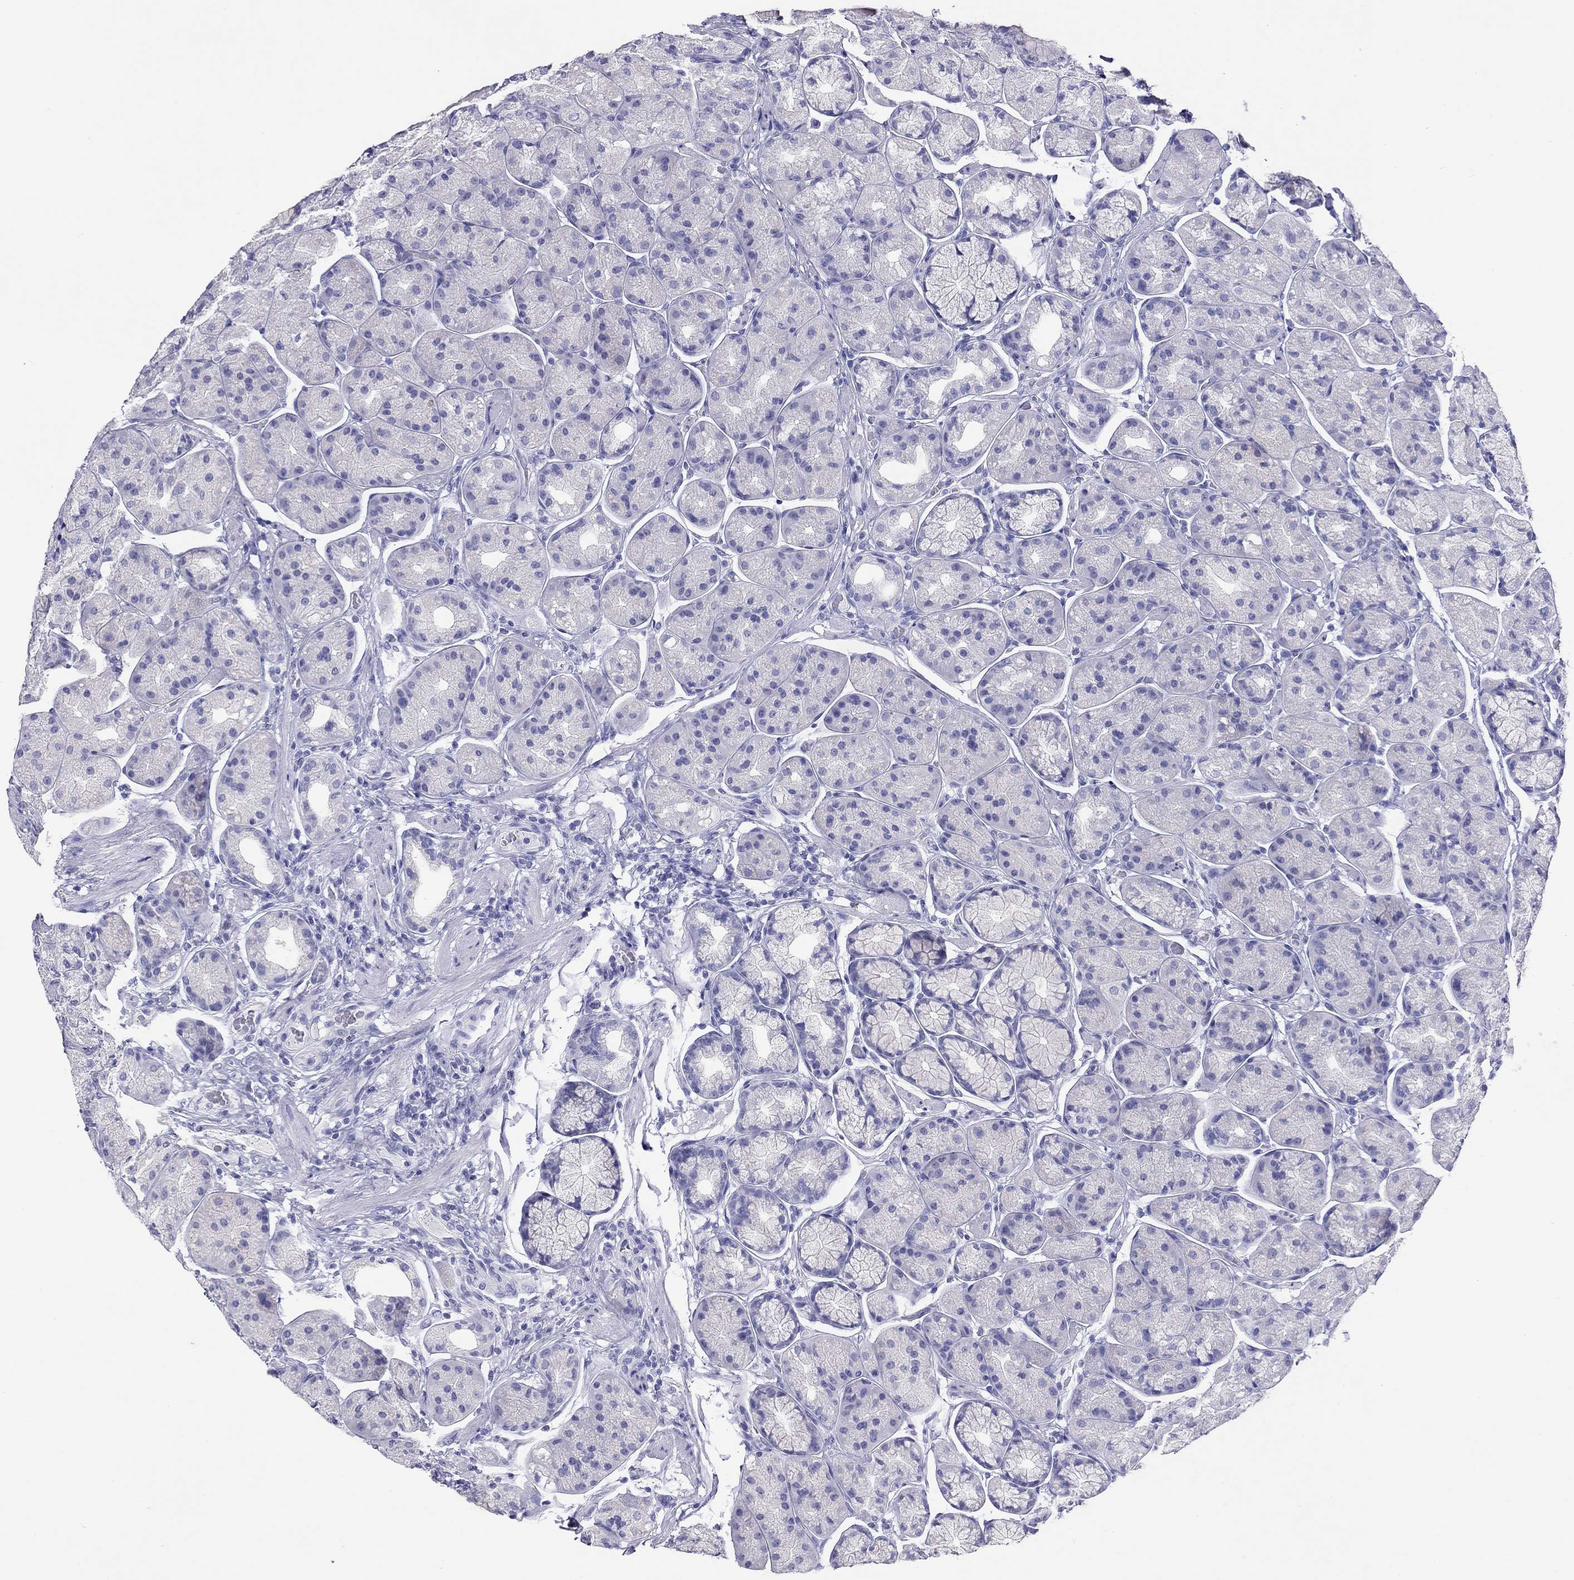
{"staining": {"intensity": "negative", "quantity": "none", "location": "none"}, "tissue": "stomach", "cell_type": "Glandular cells", "image_type": "normal", "snomed": [{"axis": "morphology", "description": "Normal tissue, NOS"}, {"axis": "morphology", "description": "Adenocarcinoma, NOS"}, {"axis": "morphology", "description": "Adenocarcinoma, High grade"}, {"axis": "topography", "description": "Stomach, upper"}, {"axis": "topography", "description": "Stomach"}], "caption": "The IHC photomicrograph has no significant staining in glandular cells of stomach.", "gene": "HLA", "patient": {"sex": "female", "age": 65}}